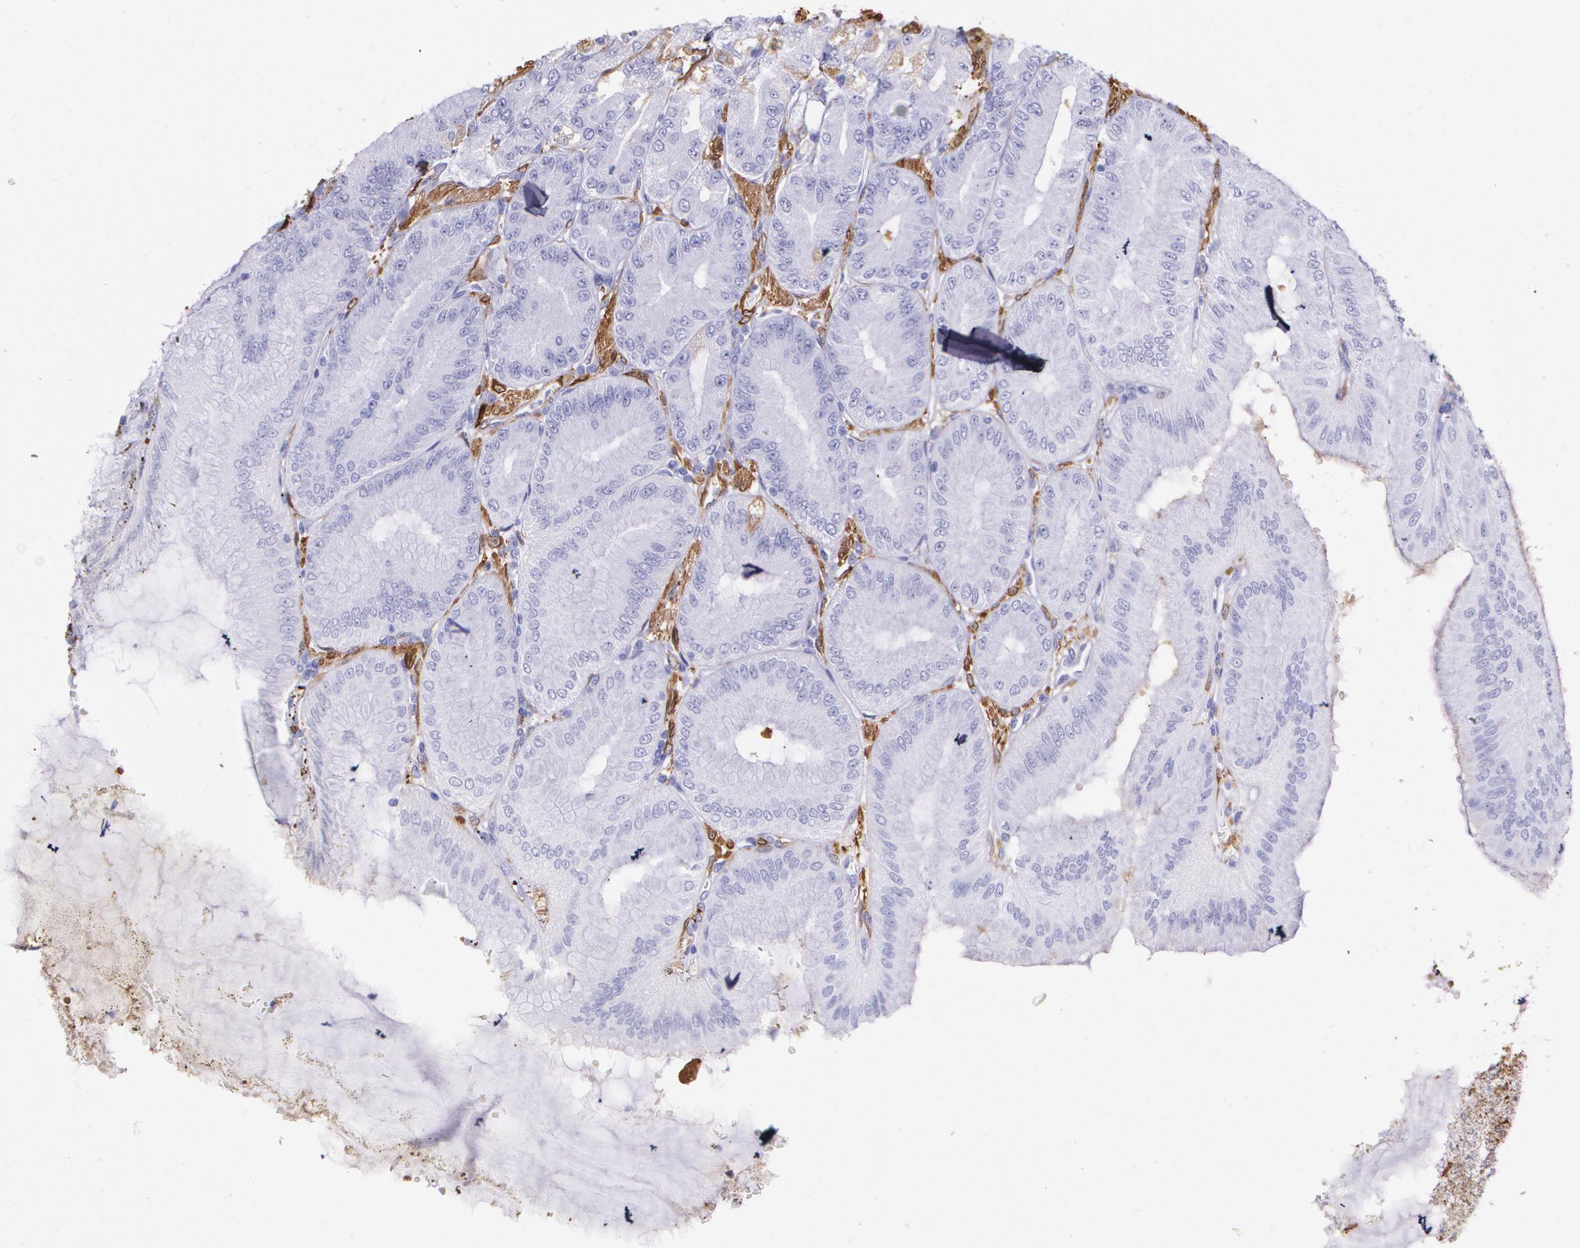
{"staining": {"intensity": "negative", "quantity": "none", "location": "none"}, "tissue": "stomach", "cell_type": "Glandular cells", "image_type": "normal", "snomed": [{"axis": "morphology", "description": "Normal tissue, NOS"}, {"axis": "topography", "description": "Stomach, lower"}], "caption": "IHC of unremarkable human stomach shows no staining in glandular cells. Nuclei are stained in blue.", "gene": "MMP2", "patient": {"sex": "male", "age": 71}}